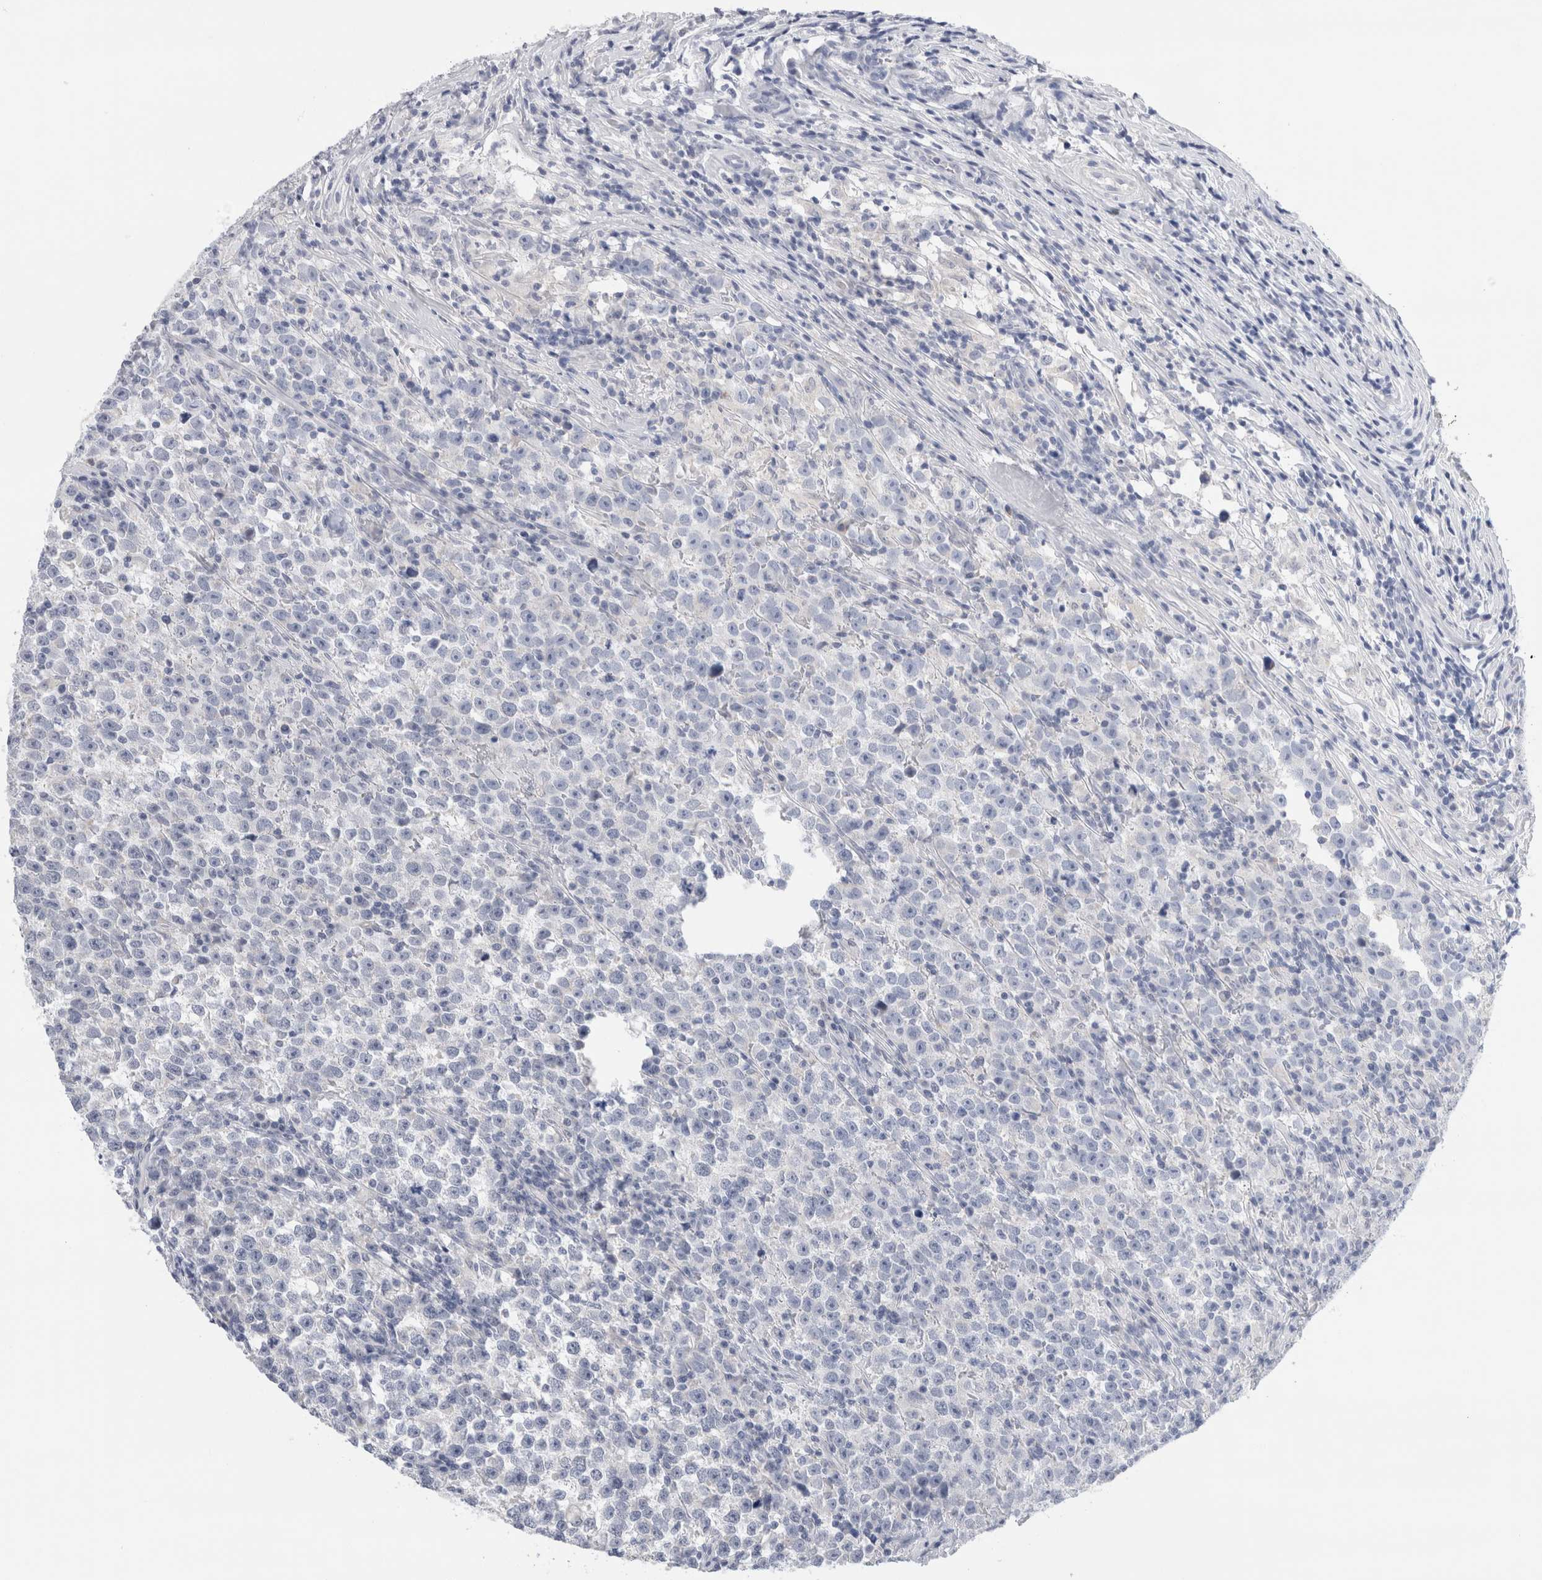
{"staining": {"intensity": "negative", "quantity": "none", "location": "none"}, "tissue": "testis cancer", "cell_type": "Tumor cells", "image_type": "cancer", "snomed": [{"axis": "morphology", "description": "Normal tissue, NOS"}, {"axis": "morphology", "description": "Seminoma, NOS"}, {"axis": "topography", "description": "Testis"}], "caption": "IHC histopathology image of human testis cancer (seminoma) stained for a protein (brown), which demonstrates no staining in tumor cells.", "gene": "SLC22A12", "patient": {"sex": "male", "age": 43}}